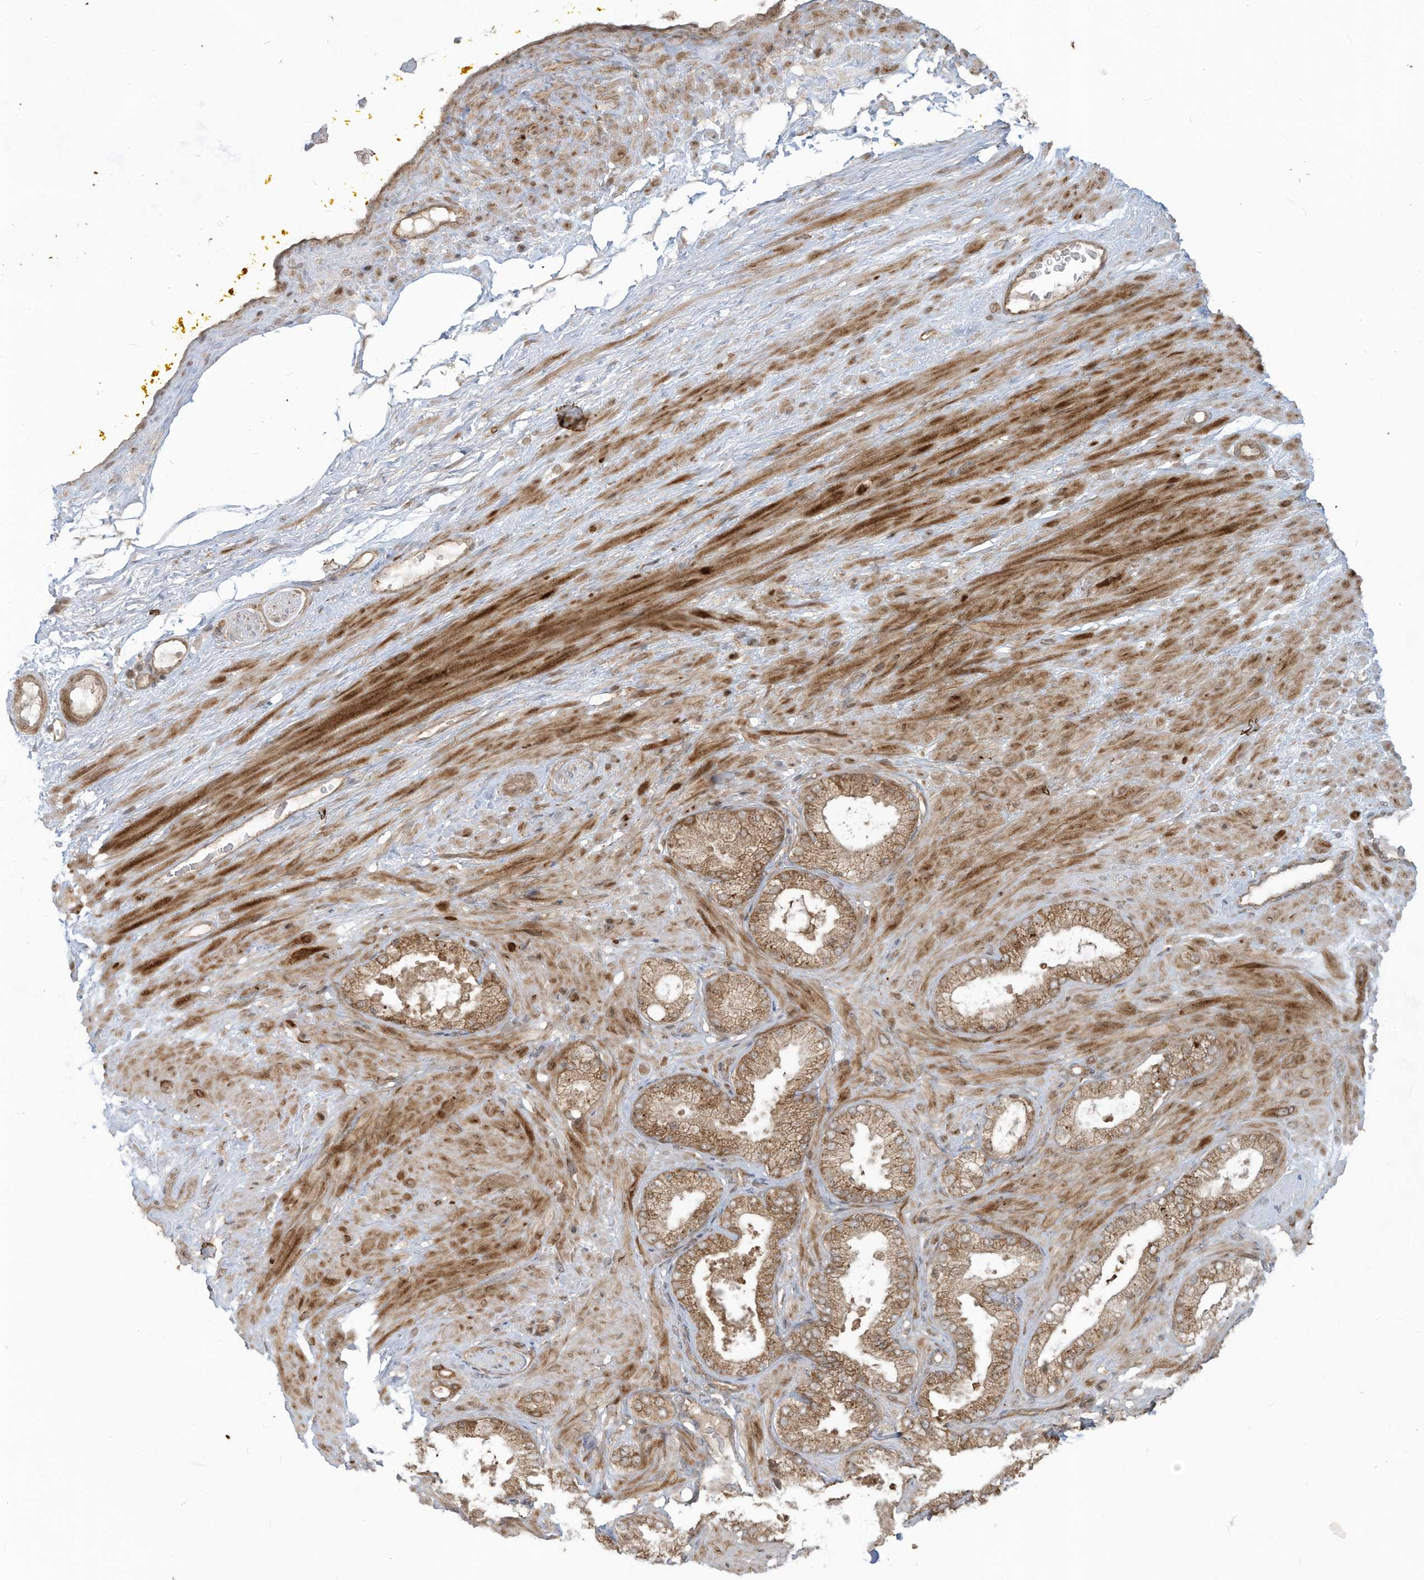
{"staining": {"intensity": "weak", "quantity": "25%-75%", "location": "cytoplasmic/membranous"}, "tissue": "adipose tissue", "cell_type": "Adipocytes", "image_type": "normal", "snomed": [{"axis": "morphology", "description": "Normal tissue, NOS"}, {"axis": "morphology", "description": "Adenocarcinoma, Low grade"}, {"axis": "topography", "description": "Prostate"}, {"axis": "topography", "description": "Peripheral nerve tissue"}], "caption": "A brown stain labels weak cytoplasmic/membranous staining of a protein in adipocytes of unremarkable human adipose tissue.", "gene": "TRIM67", "patient": {"sex": "male", "age": 63}}